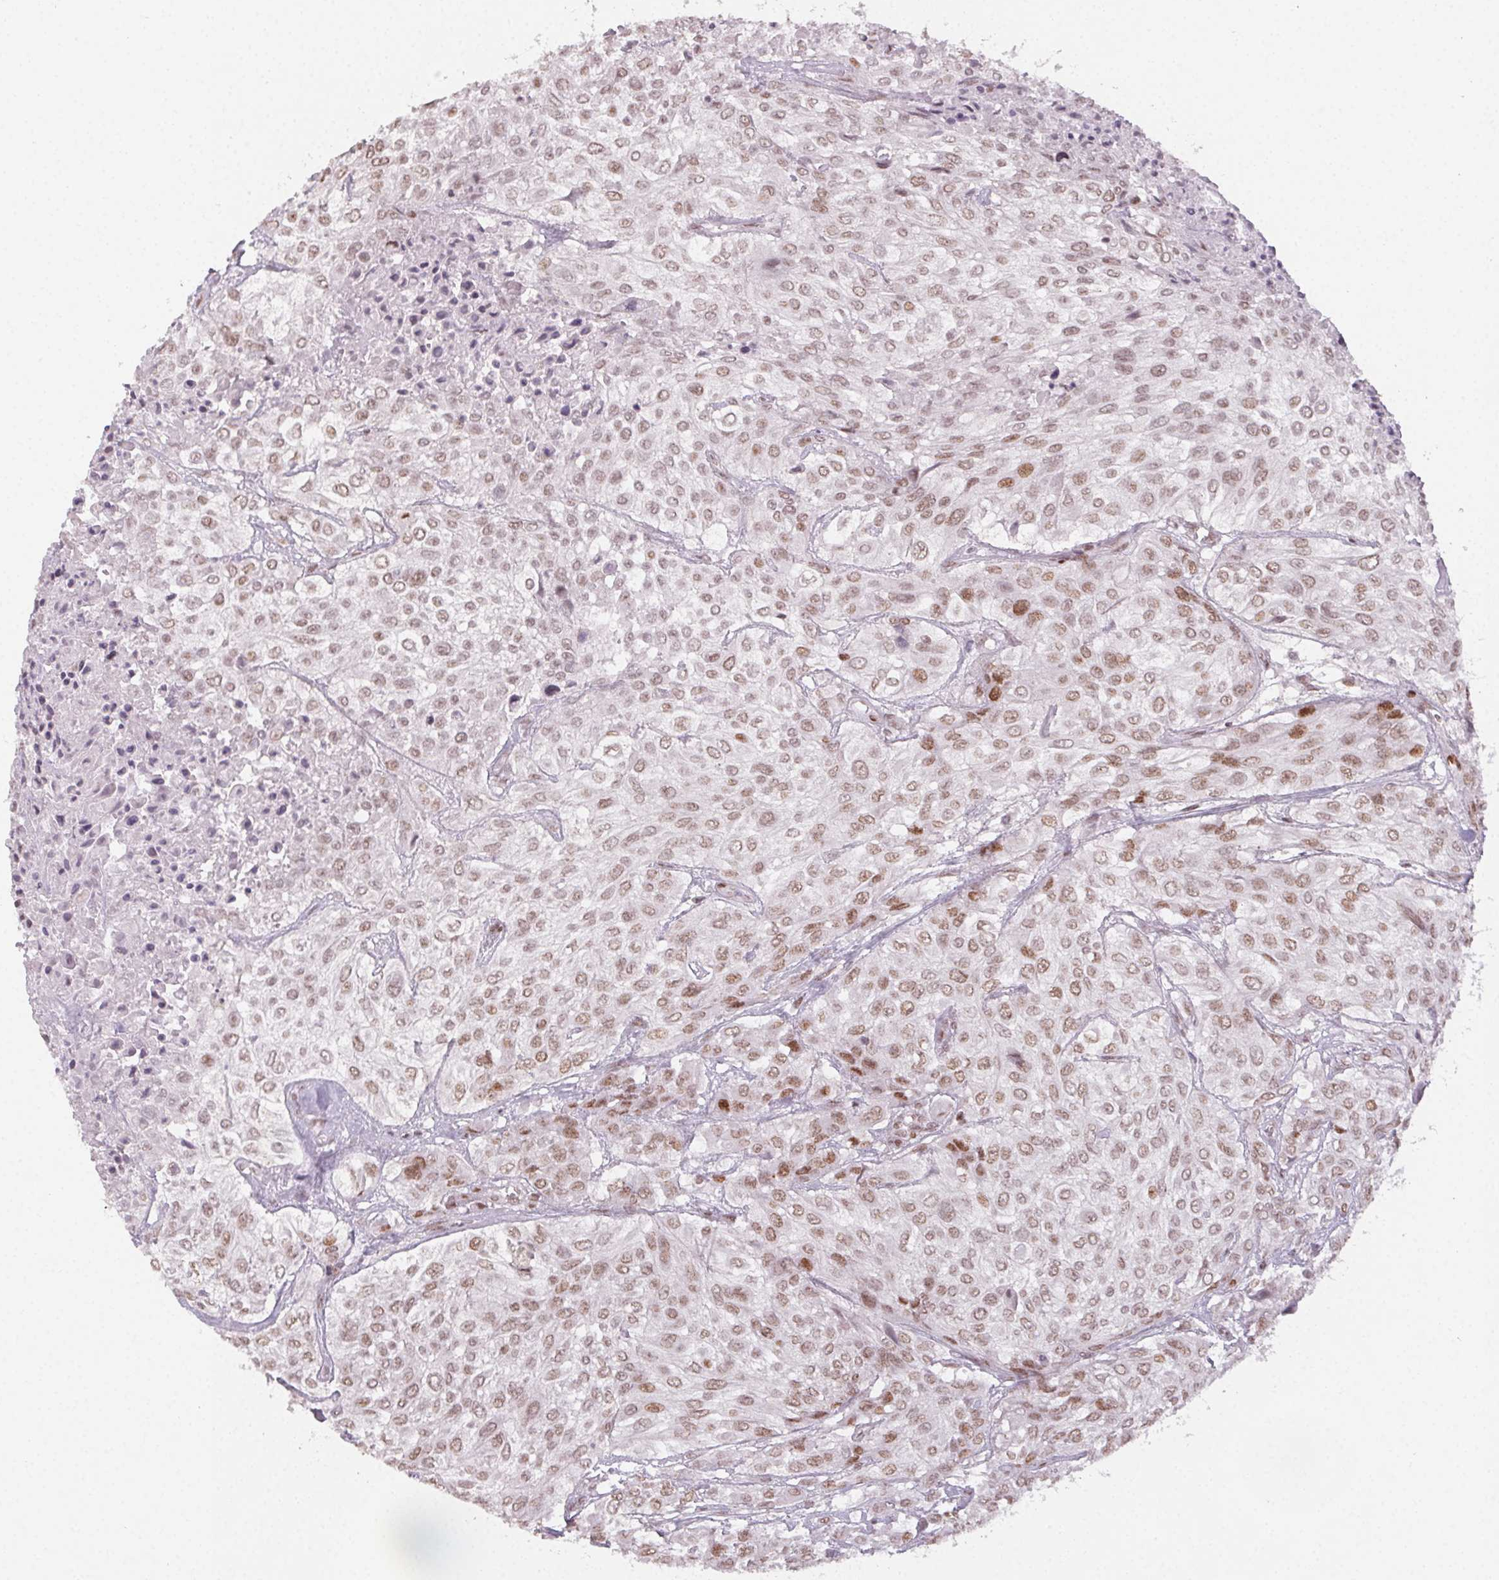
{"staining": {"intensity": "moderate", "quantity": ">75%", "location": "nuclear"}, "tissue": "urothelial cancer", "cell_type": "Tumor cells", "image_type": "cancer", "snomed": [{"axis": "morphology", "description": "Urothelial carcinoma, High grade"}, {"axis": "topography", "description": "Urinary bladder"}], "caption": "Immunohistochemical staining of human high-grade urothelial carcinoma demonstrates moderate nuclear protein positivity in about >75% of tumor cells.", "gene": "KMT2A", "patient": {"sex": "male", "age": 57}}